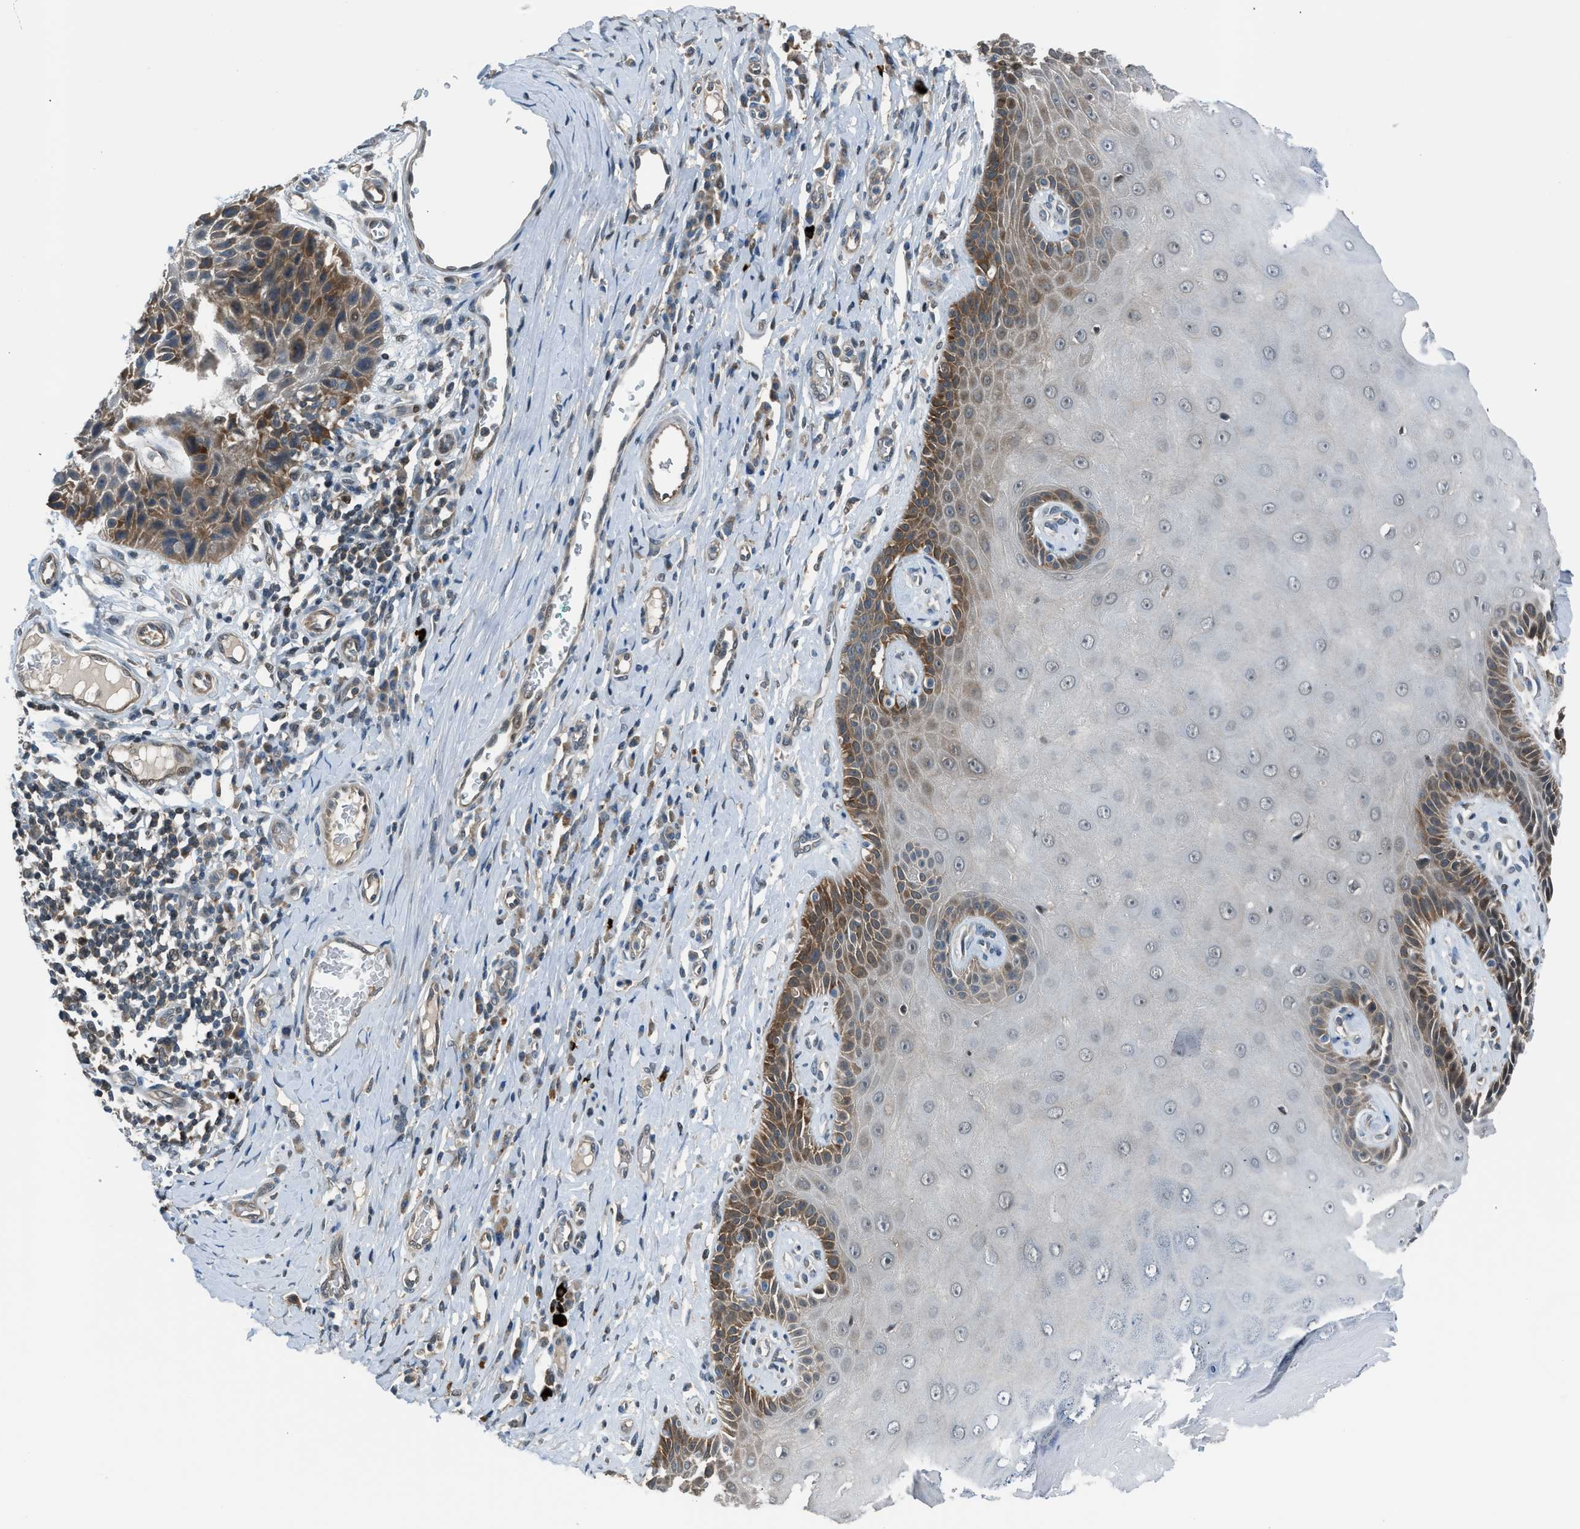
{"staining": {"intensity": "moderate", "quantity": ">75%", "location": "cytoplasmic/membranous,nuclear"}, "tissue": "skin", "cell_type": "Epidermal cells", "image_type": "normal", "snomed": [{"axis": "morphology", "description": "Normal tissue, NOS"}, {"axis": "topography", "description": "Vulva"}], "caption": "Immunohistochemical staining of normal skin exhibits >75% levels of moderate cytoplasmic/membranous,nuclear protein expression in about >75% of epidermal cells.", "gene": "LMLN", "patient": {"sex": "female", "age": 73}}